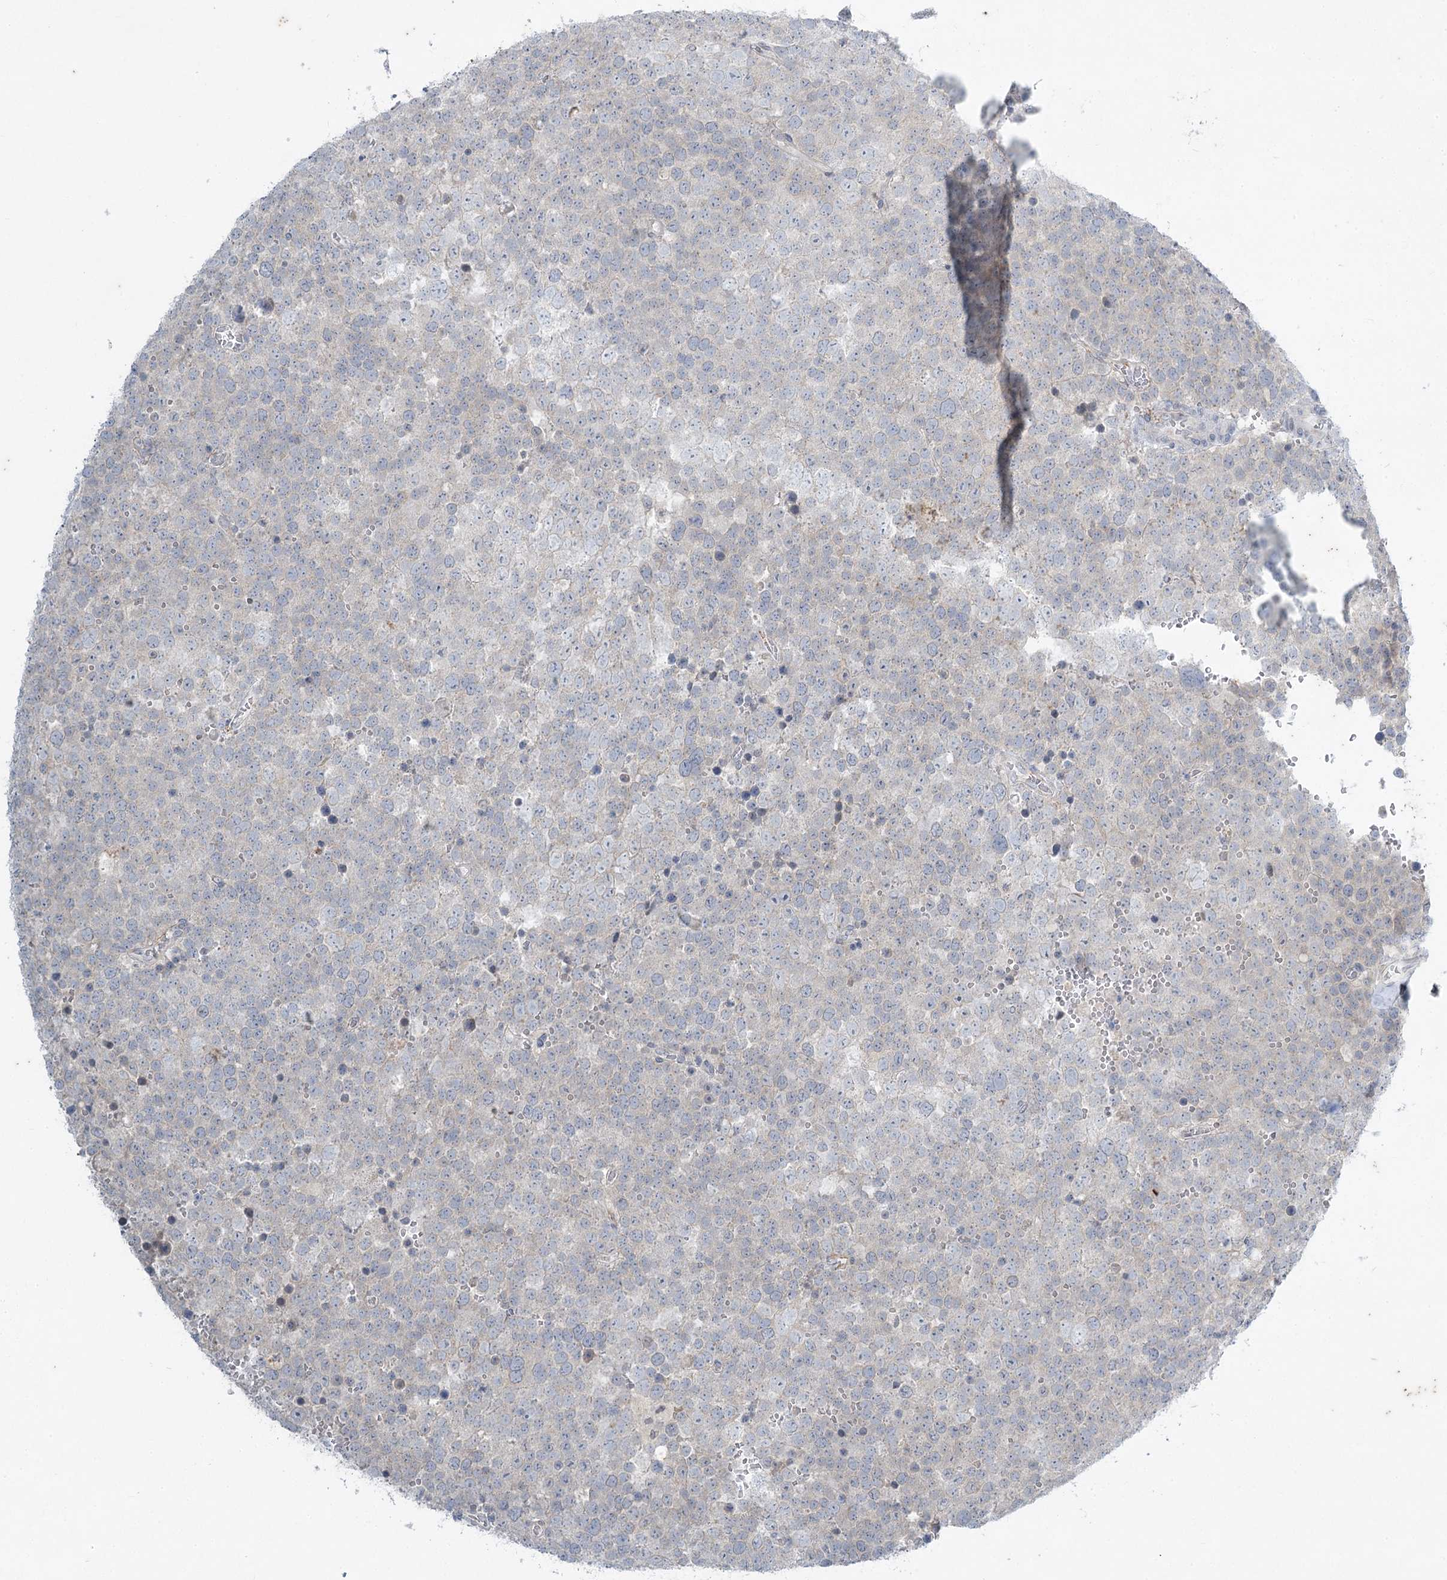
{"staining": {"intensity": "negative", "quantity": "none", "location": "none"}, "tissue": "testis cancer", "cell_type": "Tumor cells", "image_type": "cancer", "snomed": [{"axis": "morphology", "description": "Seminoma, NOS"}, {"axis": "topography", "description": "Testis"}], "caption": "Immunohistochemistry (IHC) of testis cancer (seminoma) reveals no positivity in tumor cells.", "gene": "ABITRAM", "patient": {"sex": "male", "age": 71}}